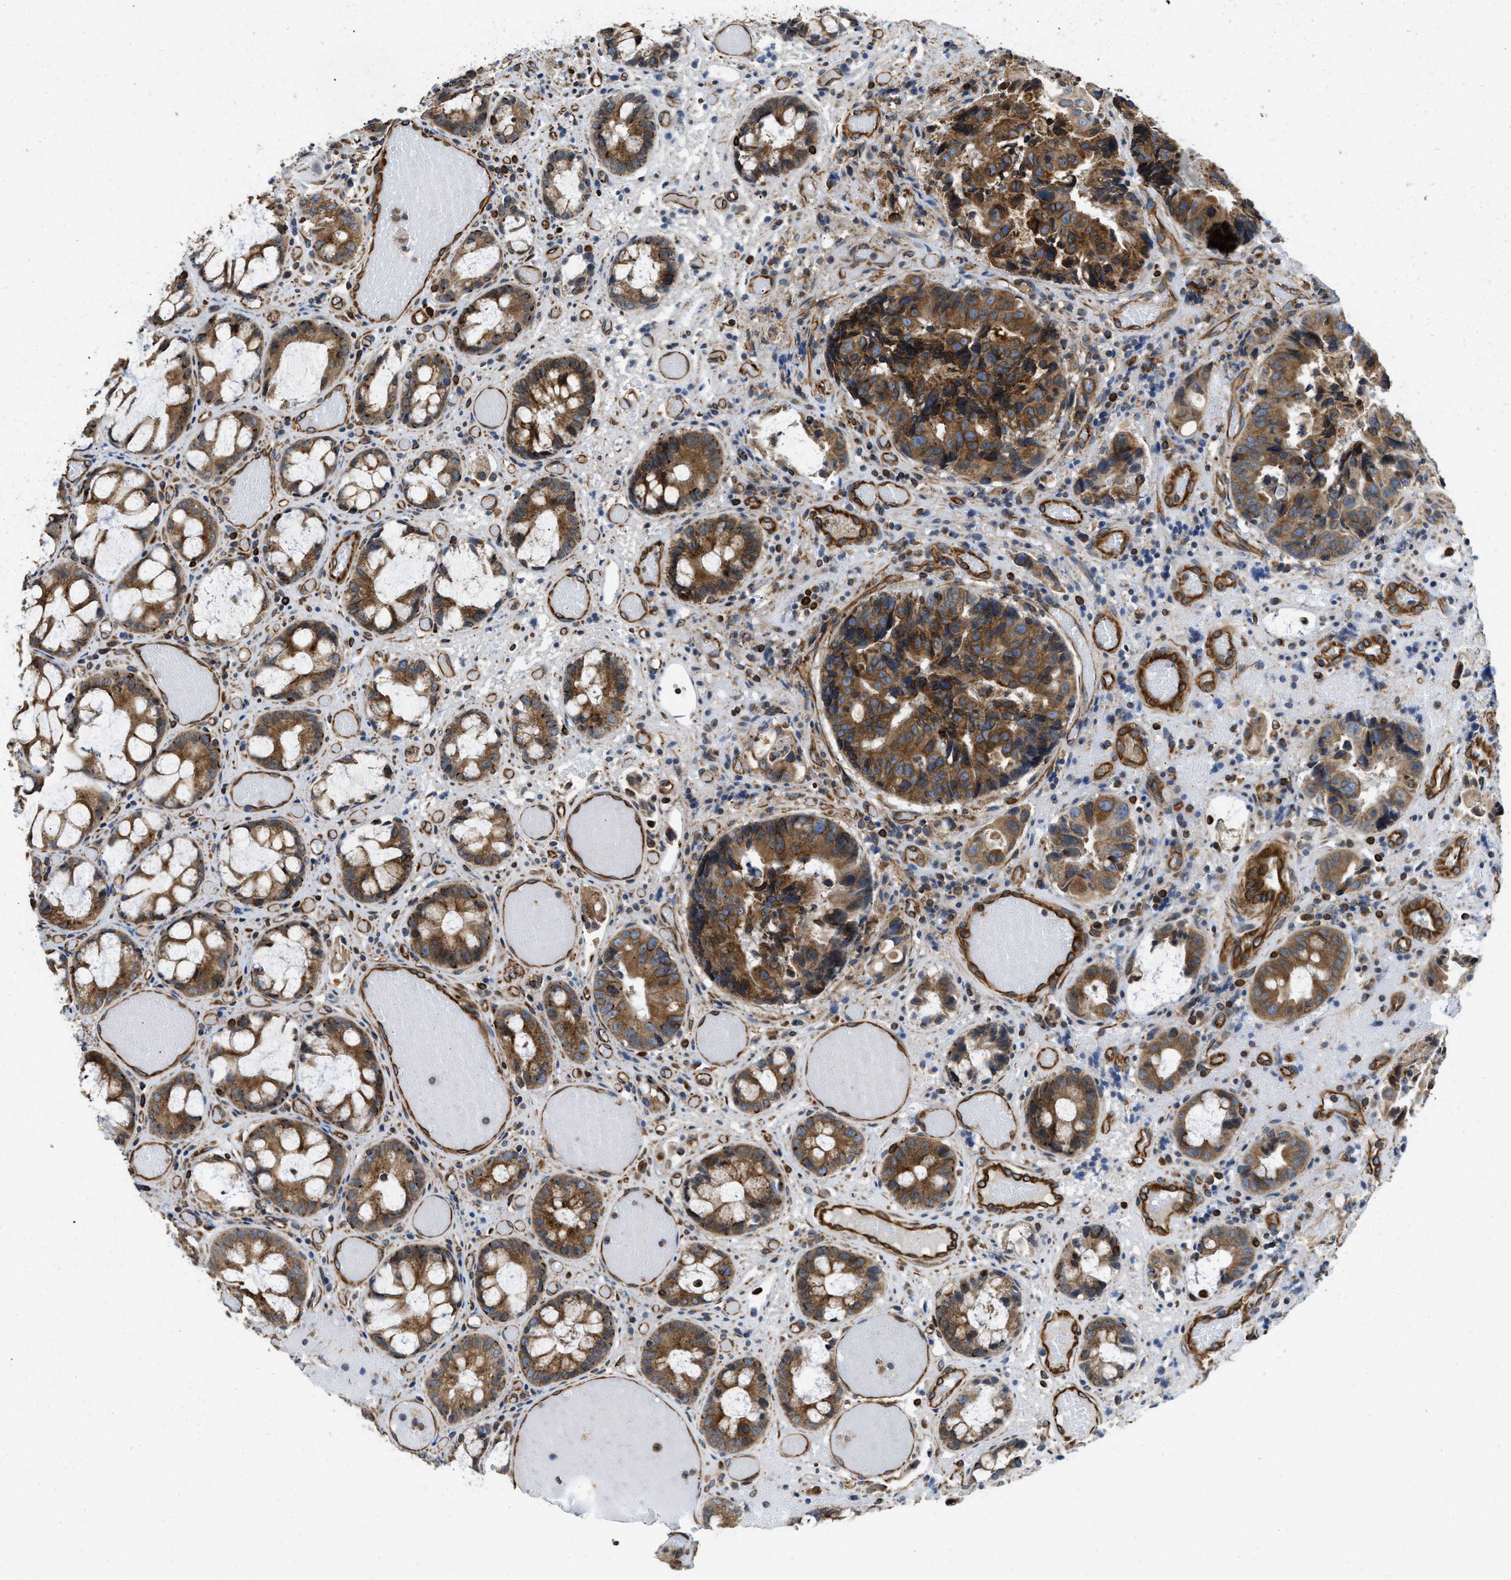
{"staining": {"intensity": "moderate", "quantity": ">75%", "location": "cytoplasmic/membranous"}, "tissue": "colorectal cancer", "cell_type": "Tumor cells", "image_type": "cancer", "snomed": [{"axis": "morphology", "description": "Adenocarcinoma, NOS"}, {"axis": "topography", "description": "Colon"}], "caption": "Immunohistochemical staining of human colorectal cancer (adenocarcinoma) shows medium levels of moderate cytoplasmic/membranous protein staining in about >75% of tumor cells.", "gene": "HSD17B12", "patient": {"sex": "female", "age": 57}}